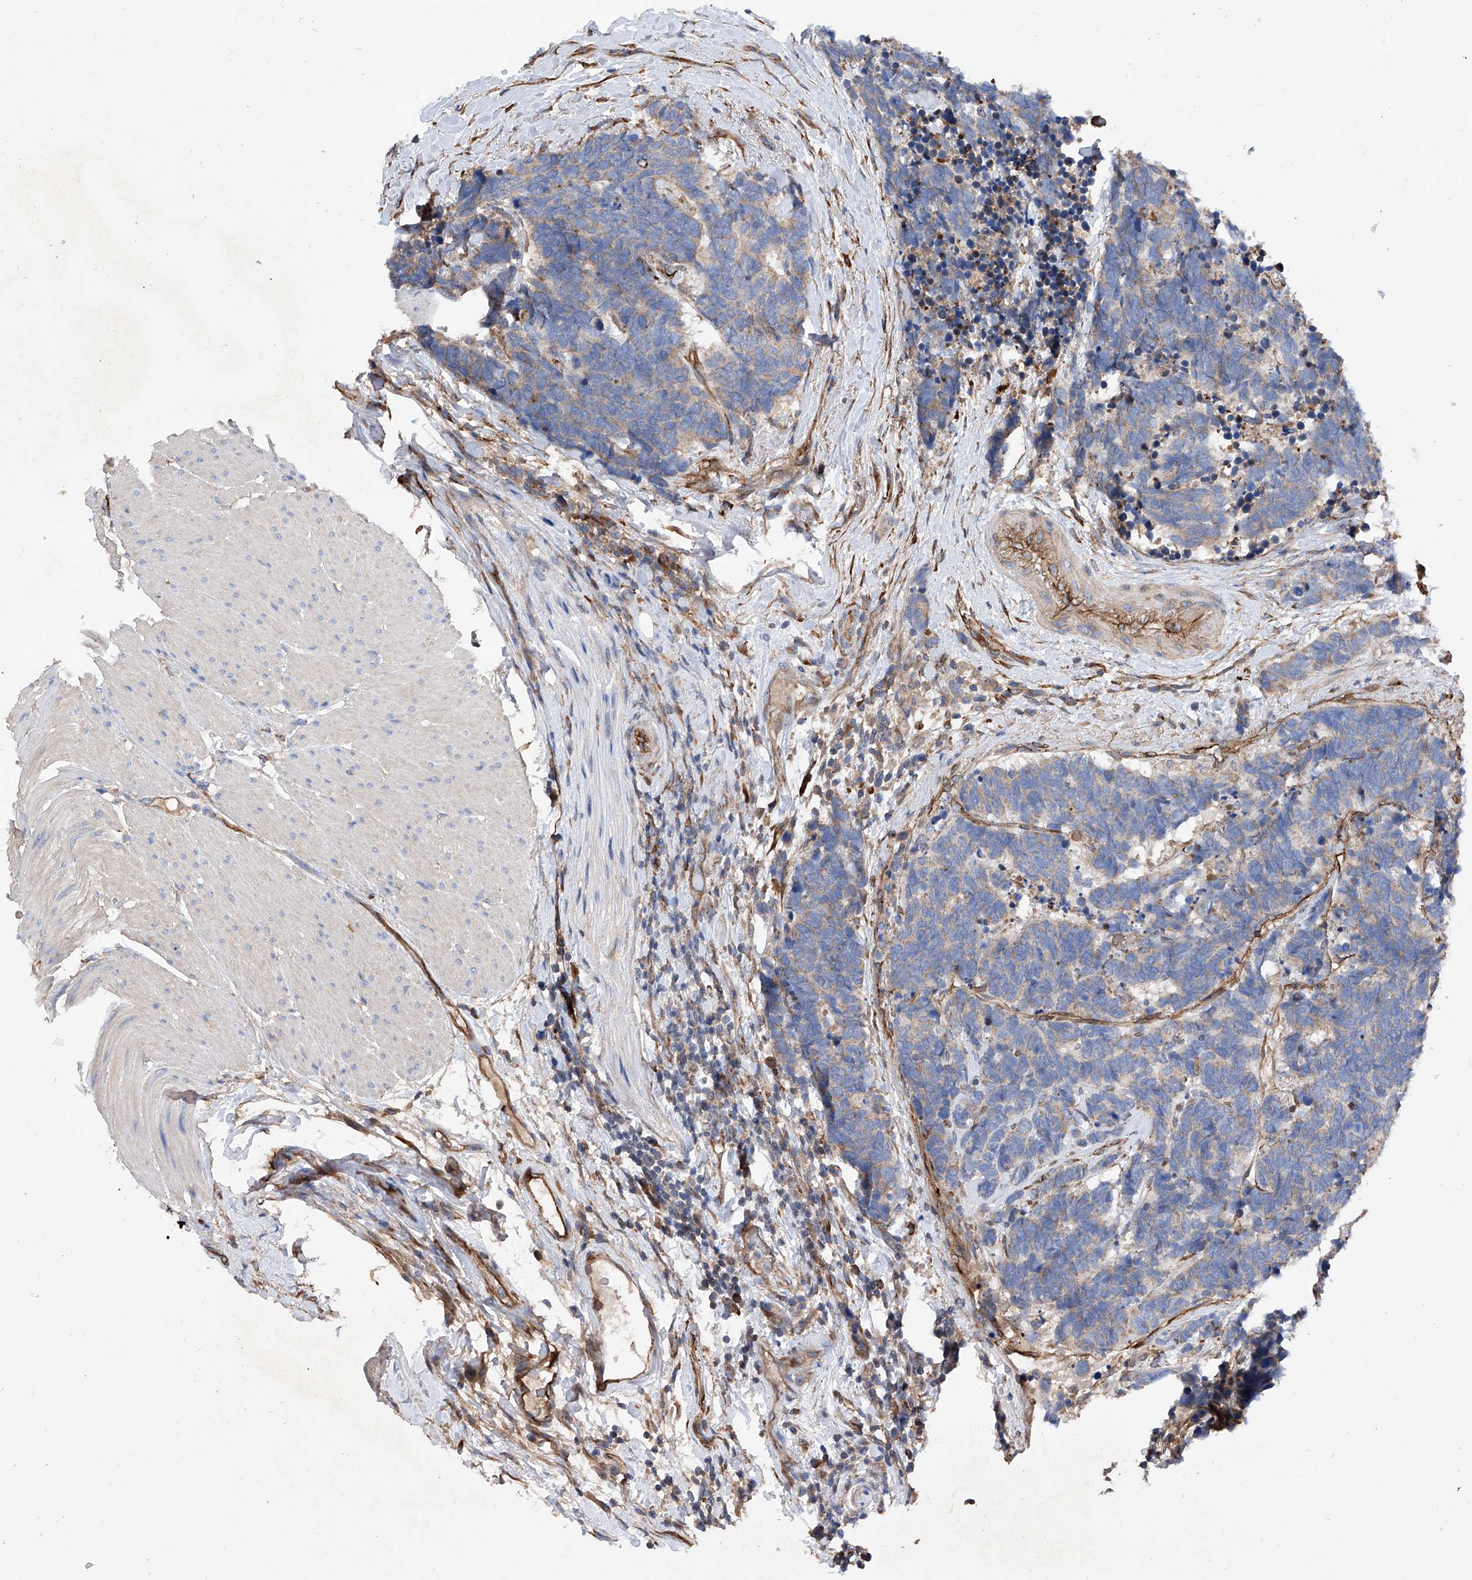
{"staining": {"intensity": "weak", "quantity": ">75%", "location": "cytoplasmic/membranous"}, "tissue": "carcinoid", "cell_type": "Tumor cells", "image_type": "cancer", "snomed": [{"axis": "morphology", "description": "Carcinoma, NOS"}, {"axis": "morphology", "description": "Carcinoid, malignant, NOS"}, {"axis": "topography", "description": "Urinary bladder"}], "caption": "Human carcinoid stained for a protein (brown) displays weak cytoplasmic/membranous positive positivity in about >75% of tumor cells.", "gene": "INPP5B", "patient": {"sex": "male", "age": 57}}